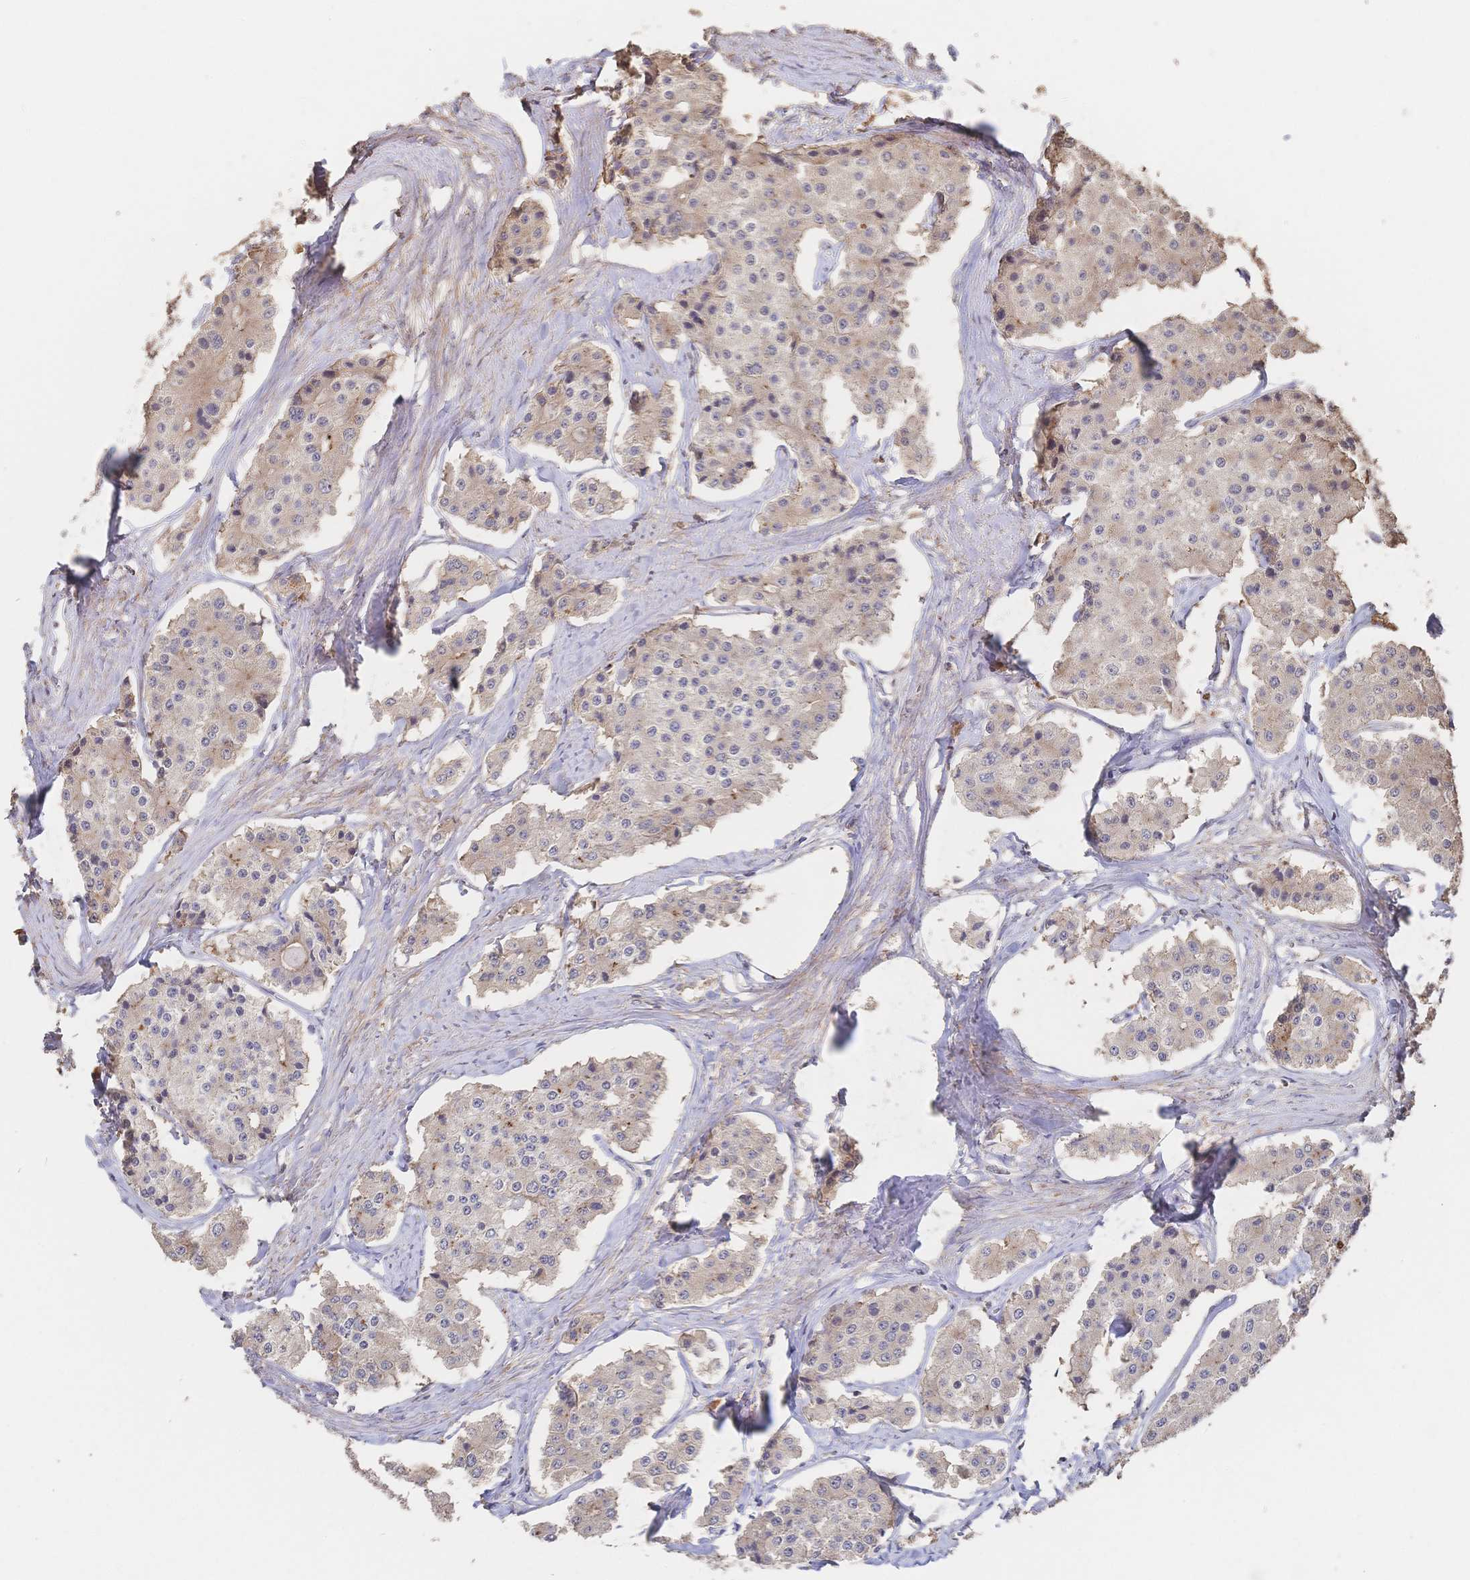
{"staining": {"intensity": "weak", "quantity": "25%-75%", "location": "cytoplasmic/membranous"}, "tissue": "carcinoid", "cell_type": "Tumor cells", "image_type": "cancer", "snomed": [{"axis": "morphology", "description": "Carcinoid, malignant, NOS"}, {"axis": "topography", "description": "Small intestine"}], "caption": "Tumor cells exhibit low levels of weak cytoplasmic/membranous expression in about 25%-75% of cells in human carcinoid (malignant).", "gene": "DNAJA4", "patient": {"sex": "female", "age": 65}}